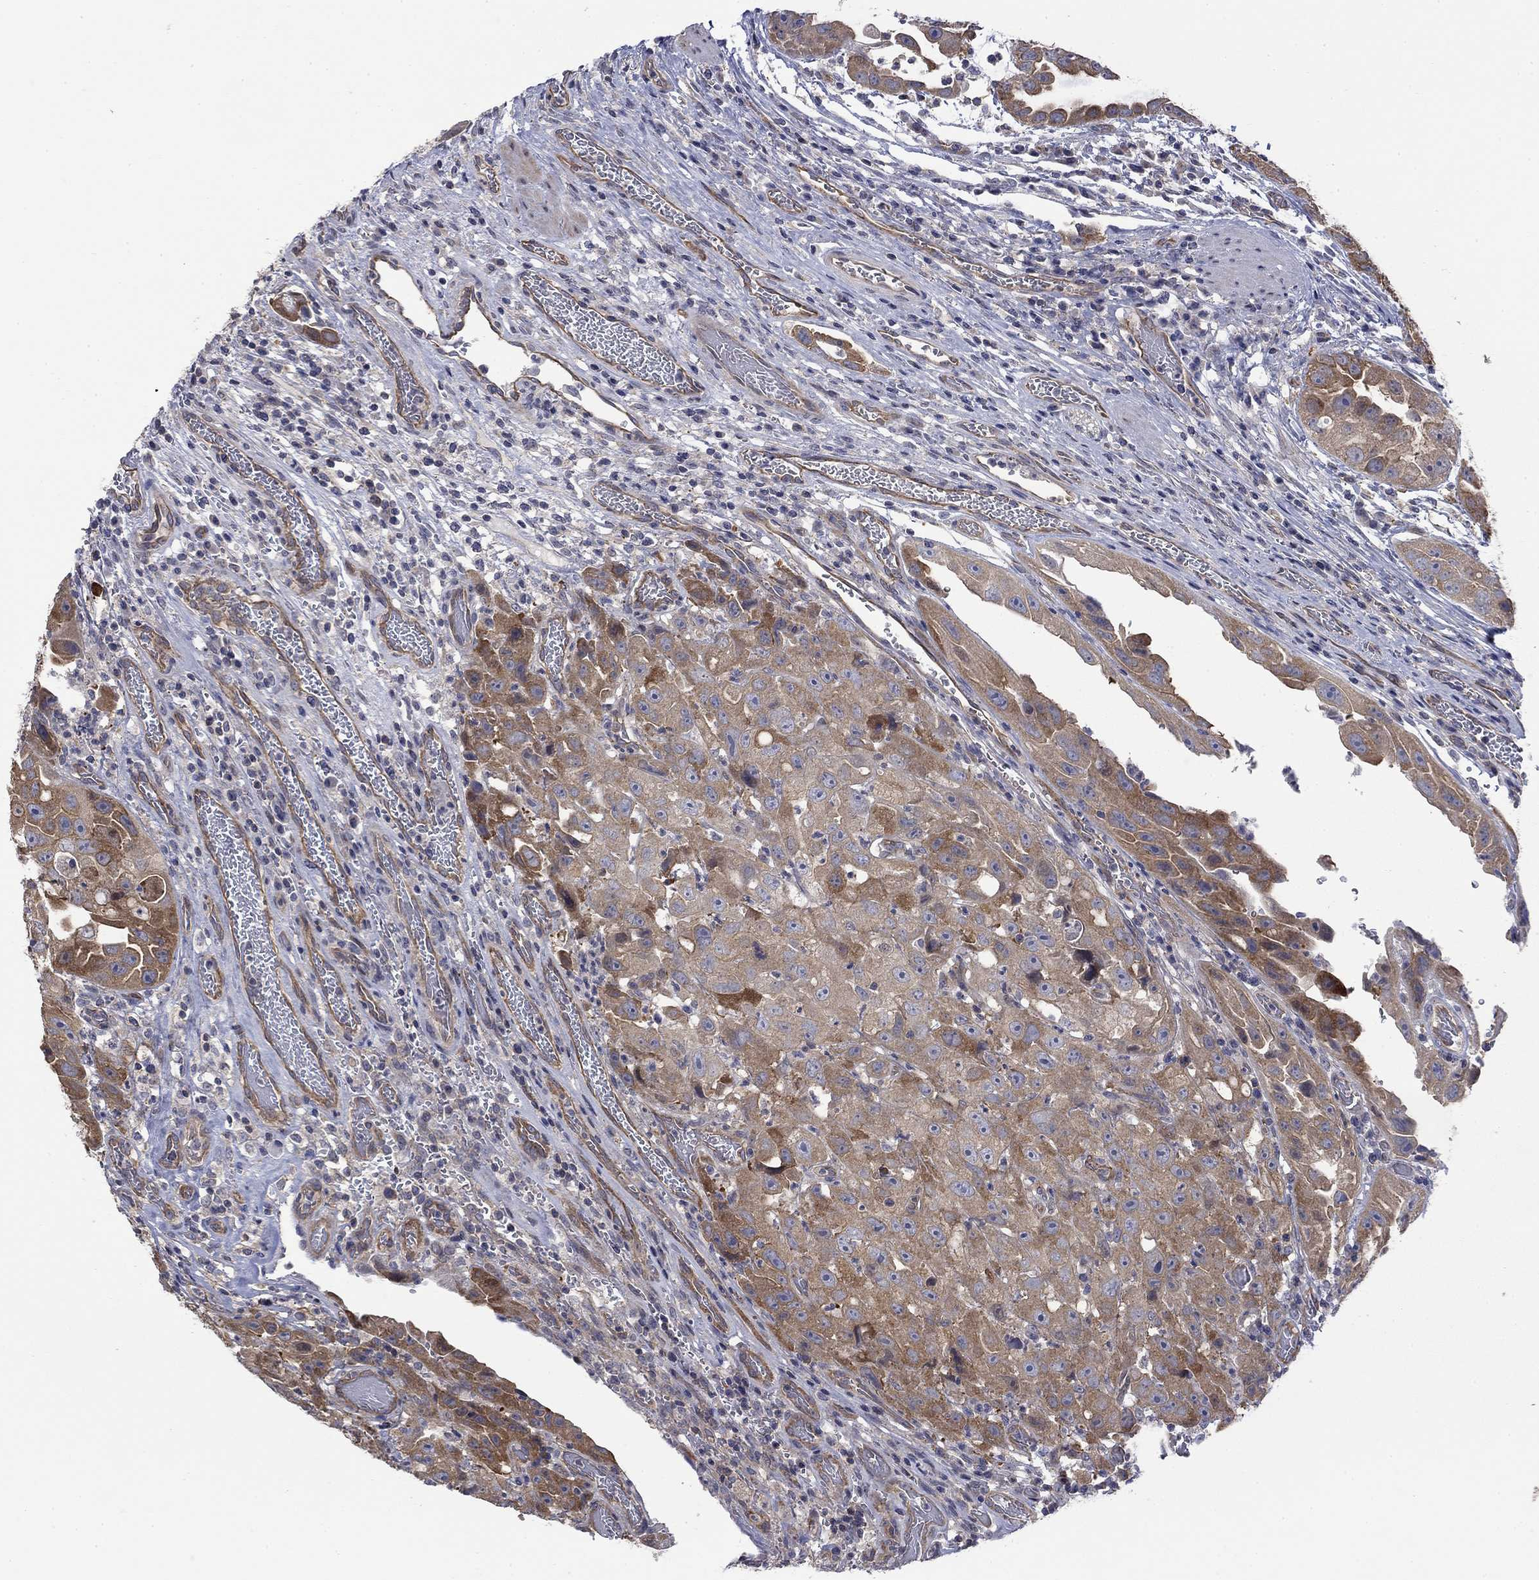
{"staining": {"intensity": "moderate", "quantity": "<25%", "location": "cytoplasmic/membranous"}, "tissue": "urothelial cancer", "cell_type": "Tumor cells", "image_type": "cancer", "snomed": [{"axis": "morphology", "description": "Urothelial carcinoma, High grade"}, {"axis": "topography", "description": "Urinary bladder"}], "caption": "The immunohistochemical stain labels moderate cytoplasmic/membranous positivity in tumor cells of urothelial cancer tissue.", "gene": "PDZD2", "patient": {"sex": "female", "age": 41}}